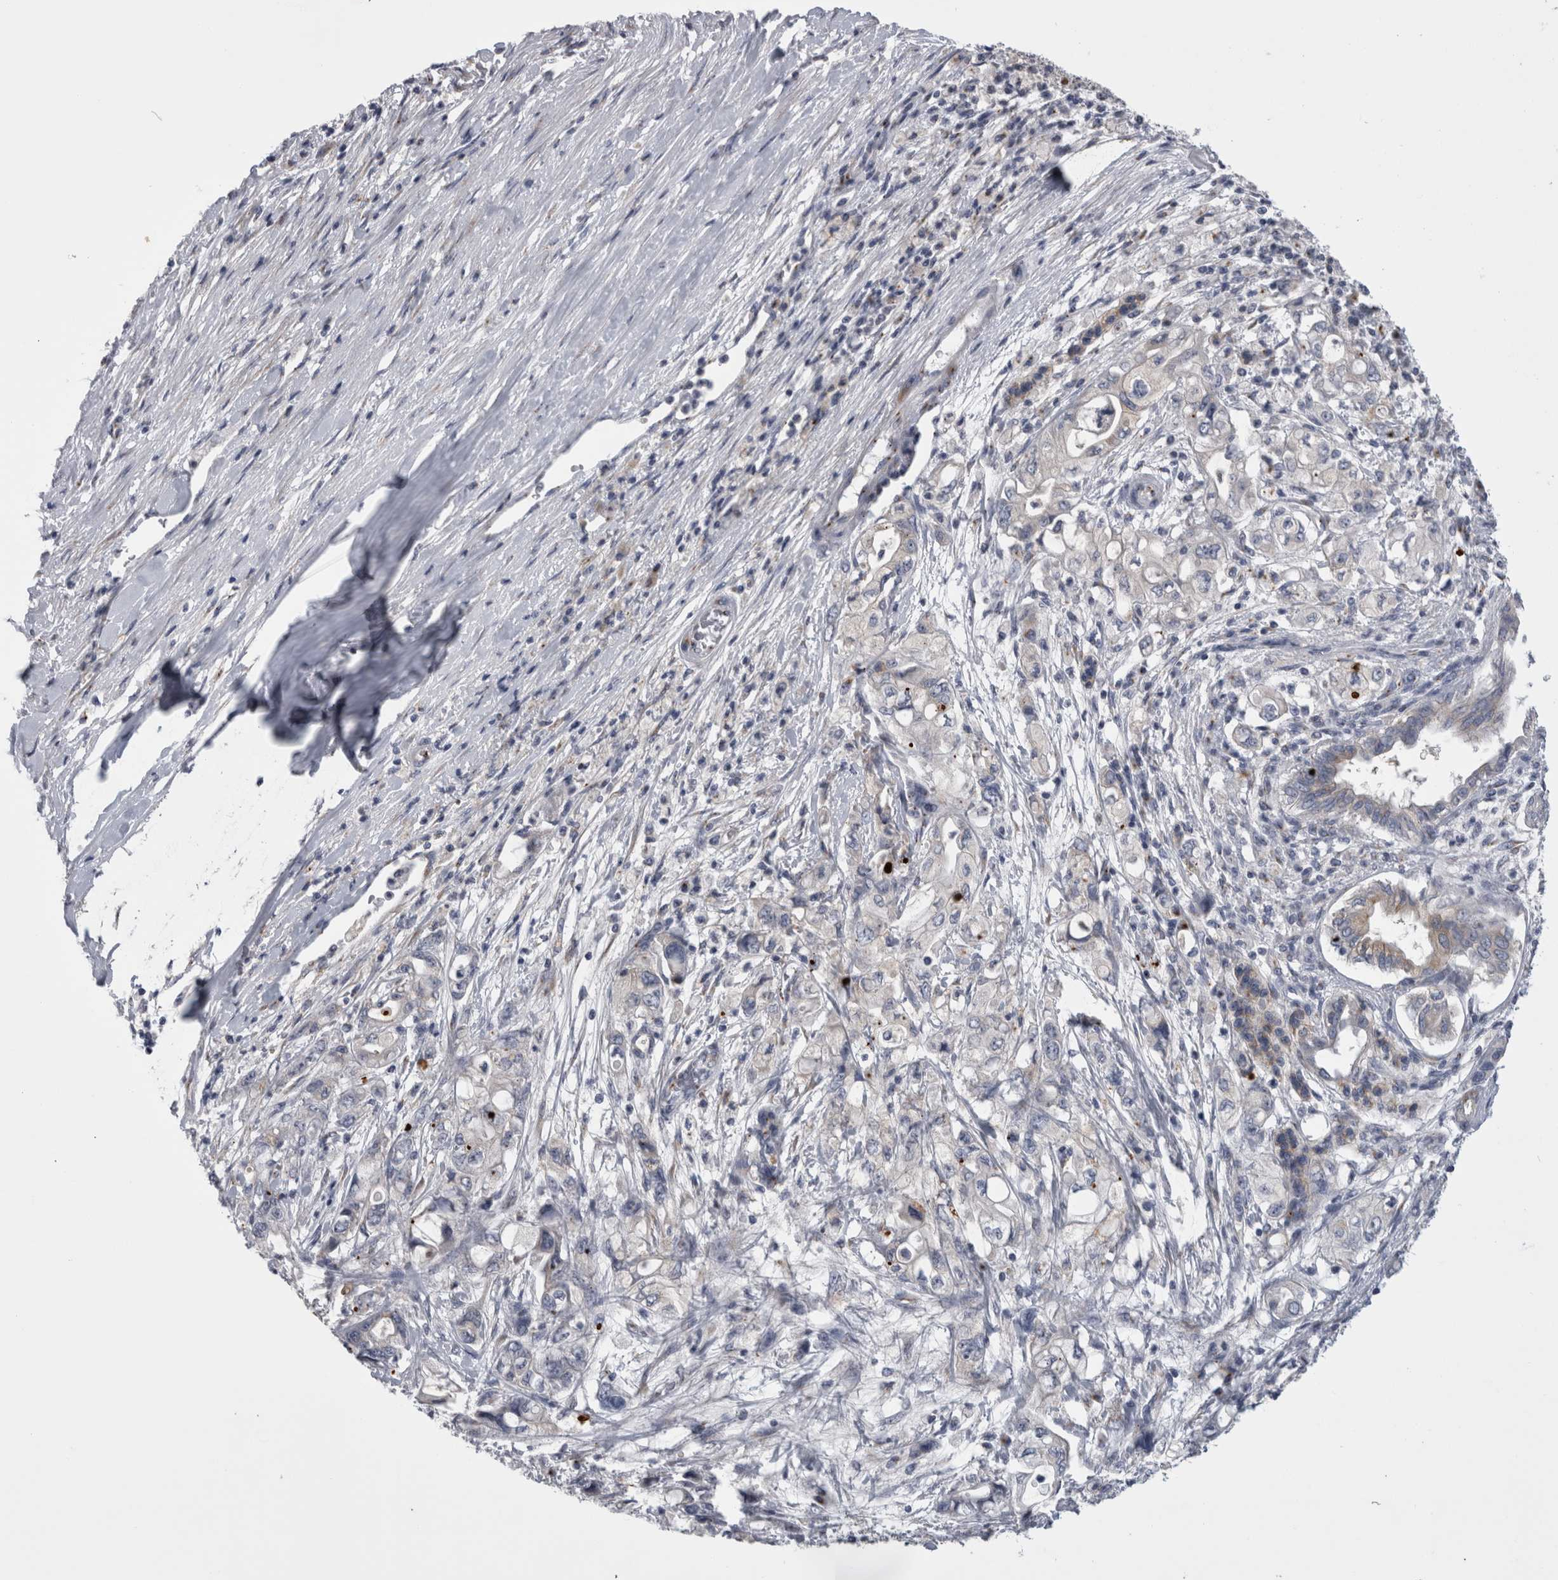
{"staining": {"intensity": "negative", "quantity": "none", "location": "none"}, "tissue": "pancreatic cancer", "cell_type": "Tumor cells", "image_type": "cancer", "snomed": [{"axis": "morphology", "description": "Adenocarcinoma, NOS"}, {"axis": "topography", "description": "Pancreas"}], "caption": "Immunohistochemical staining of pancreatic cancer shows no significant staining in tumor cells.", "gene": "AKAP9", "patient": {"sex": "male", "age": 79}}